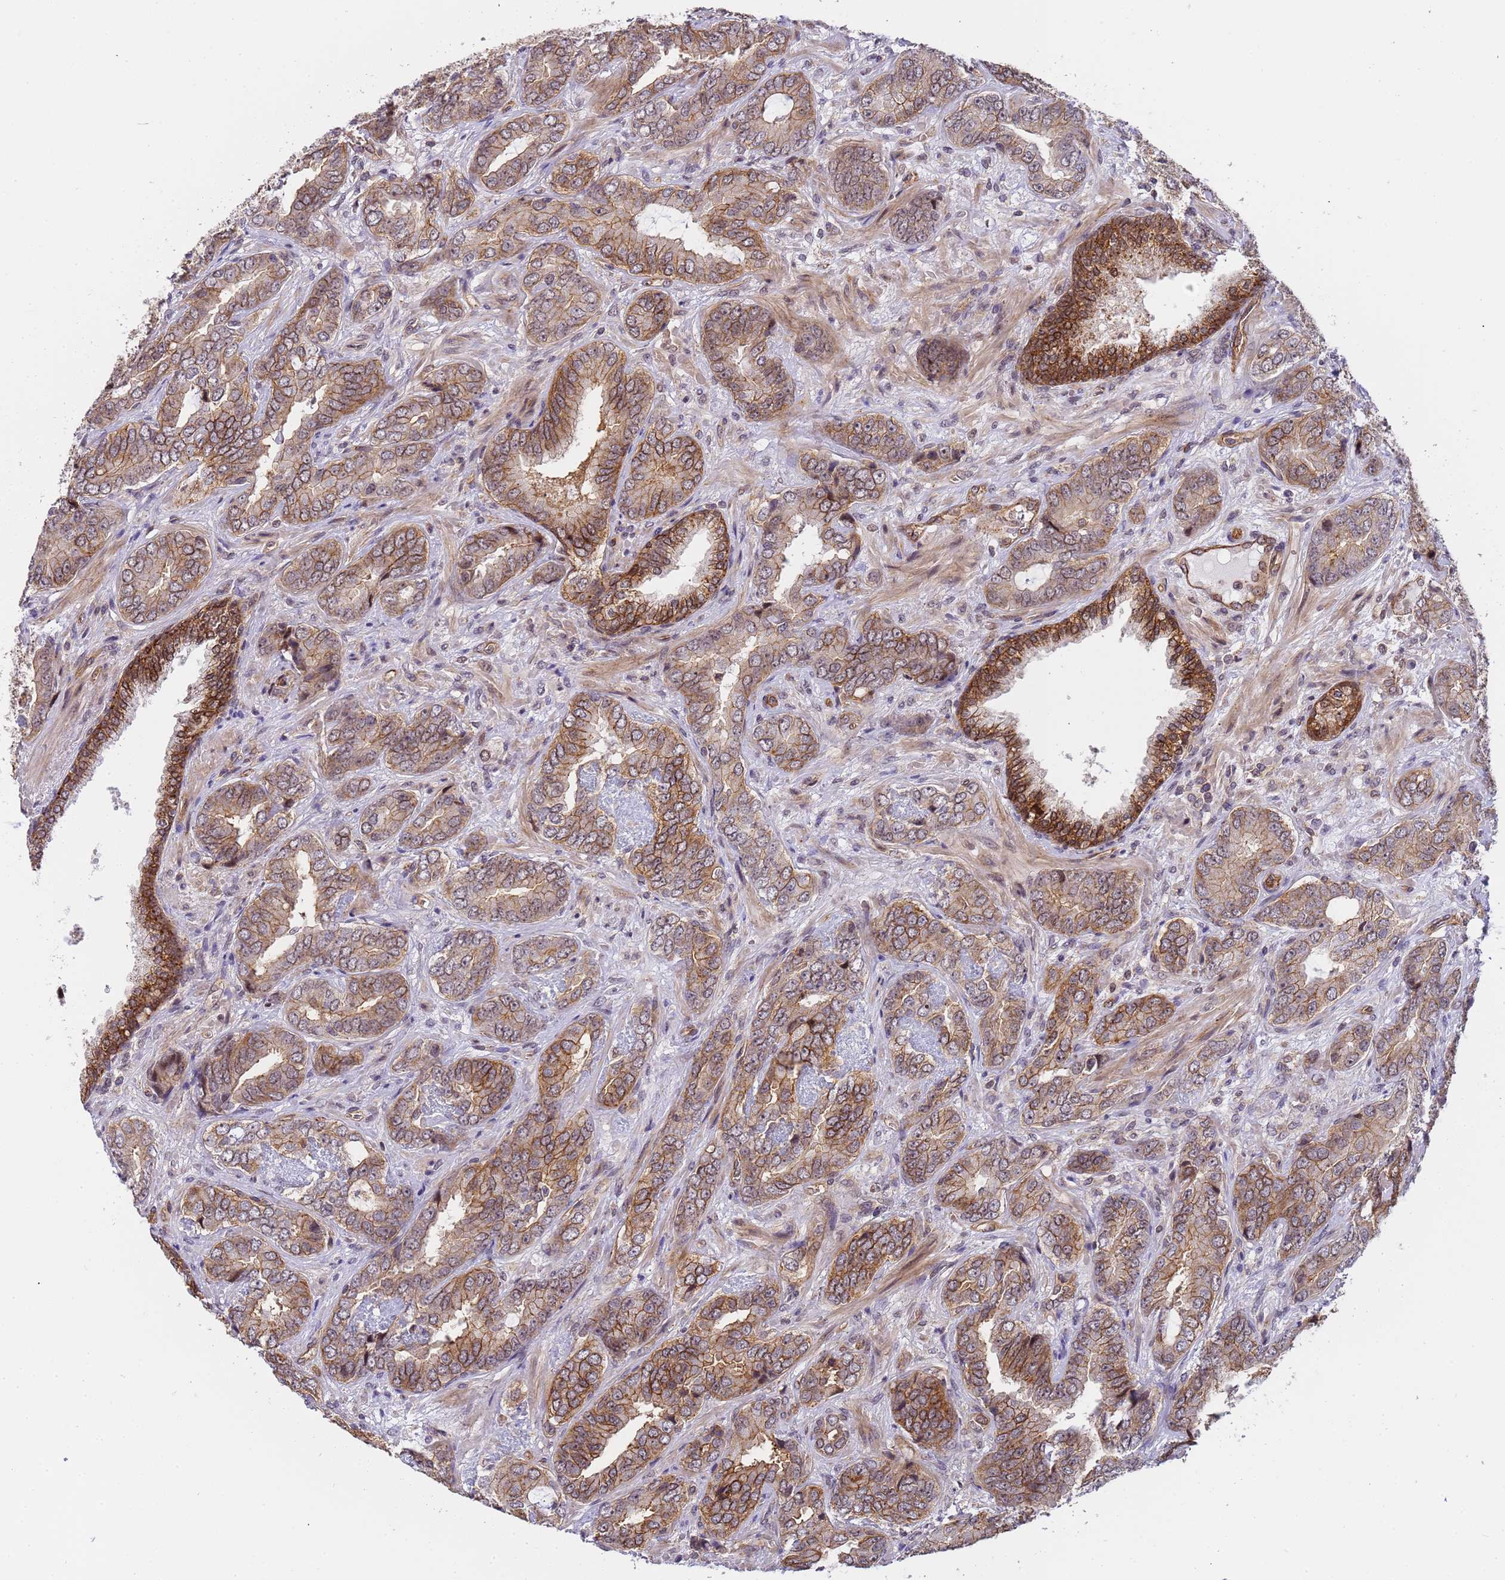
{"staining": {"intensity": "moderate", "quantity": "25%-75%", "location": "cytoplasmic/membranous"}, "tissue": "prostate cancer", "cell_type": "Tumor cells", "image_type": "cancer", "snomed": [{"axis": "morphology", "description": "Adenocarcinoma, High grade"}, {"axis": "topography", "description": "Prostate"}], "caption": "High-grade adenocarcinoma (prostate) tissue reveals moderate cytoplasmic/membranous staining in approximately 25%-75% of tumor cells", "gene": "EMC2", "patient": {"sex": "male", "age": 71}}